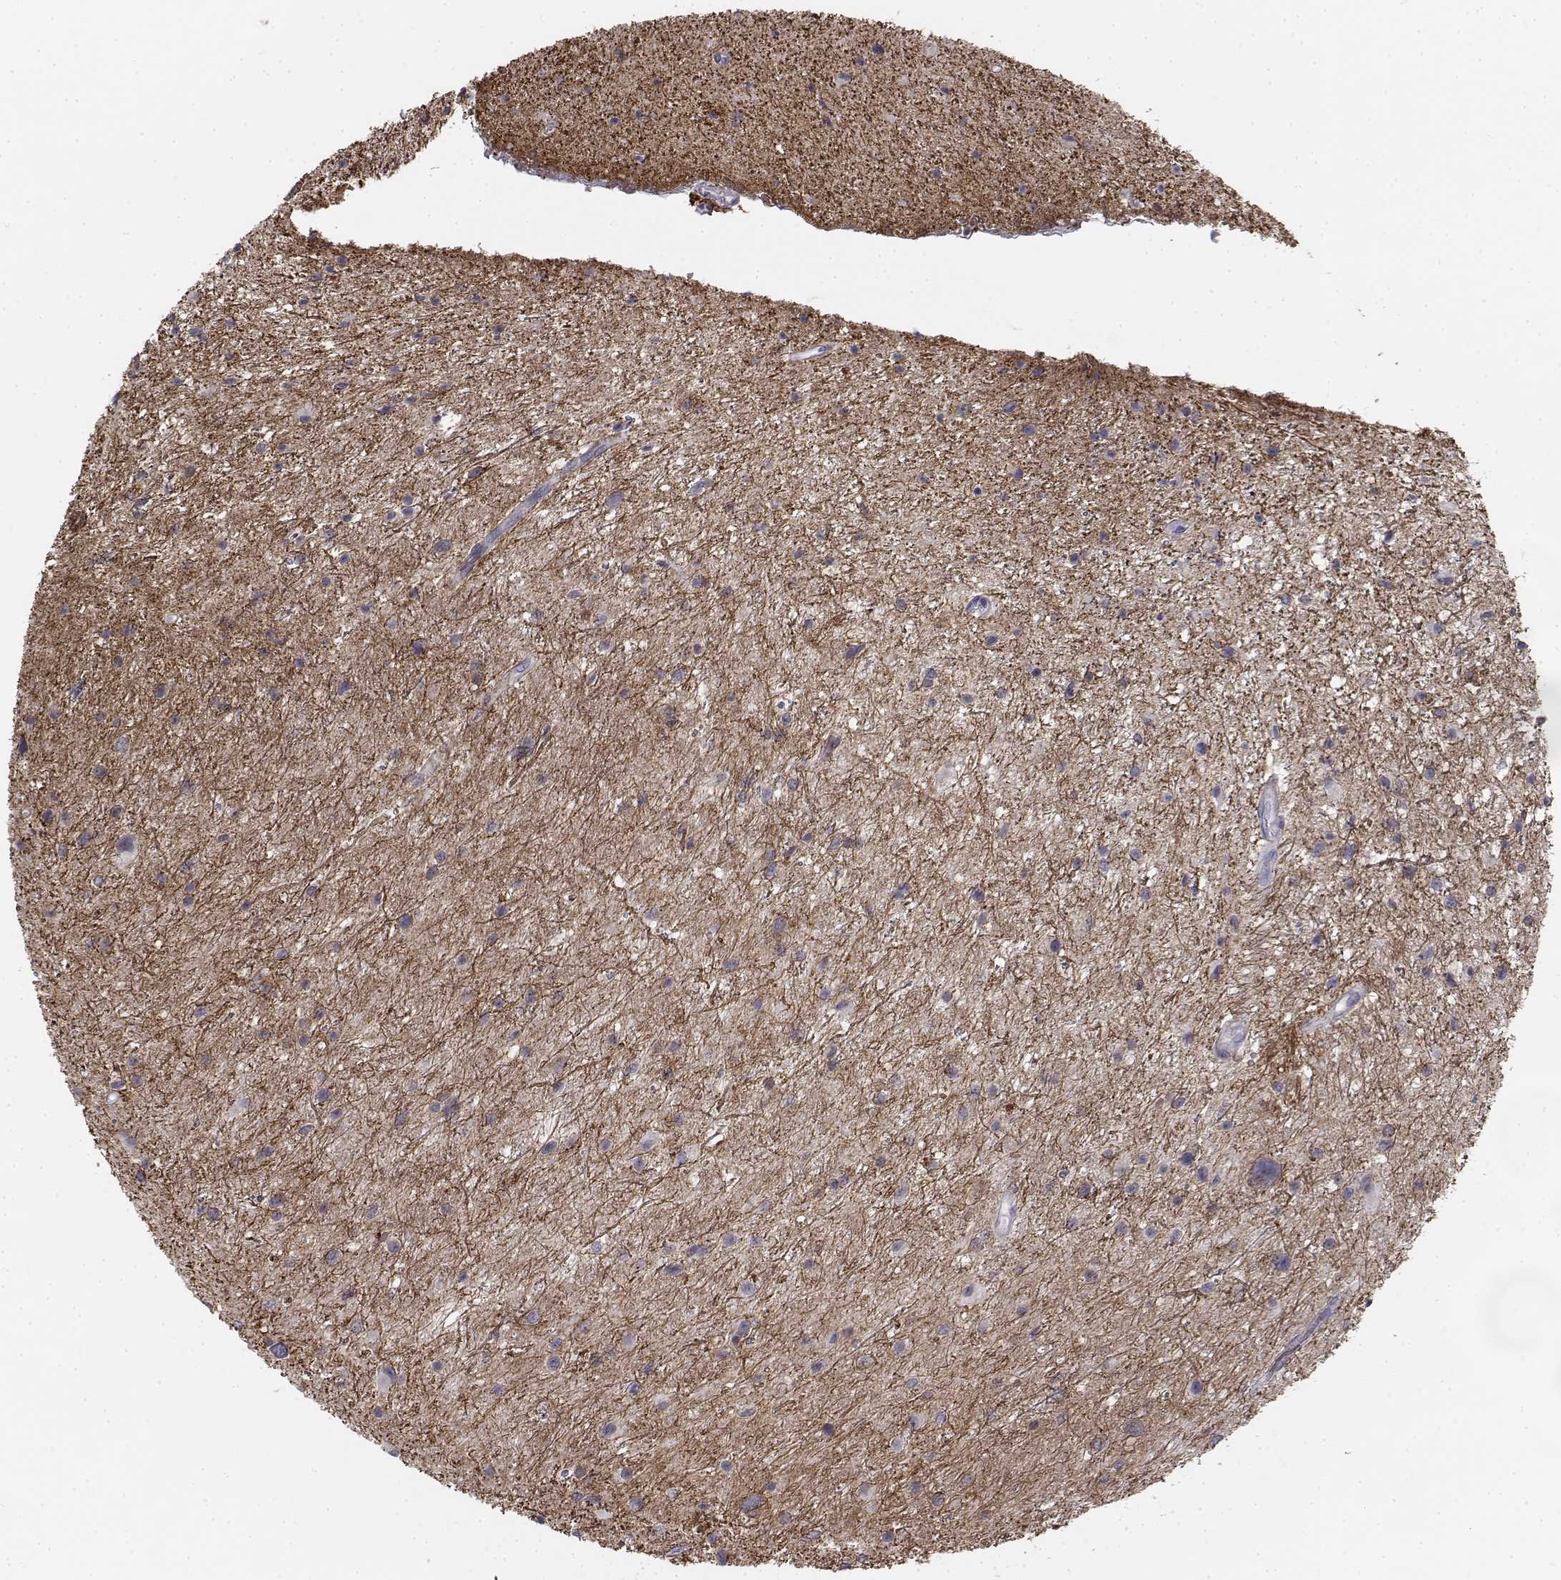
{"staining": {"intensity": "negative", "quantity": "none", "location": "none"}, "tissue": "glioma", "cell_type": "Tumor cells", "image_type": "cancer", "snomed": [{"axis": "morphology", "description": "Glioma, malignant, Low grade"}, {"axis": "topography", "description": "Brain"}], "caption": "High power microscopy image of an IHC image of low-grade glioma (malignant), revealing no significant positivity in tumor cells. (Brightfield microscopy of DAB (3,3'-diaminobenzidine) immunohistochemistry at high magnification).", "gene": "CADM1", "patient": {"sex": "female", "age": 32}}